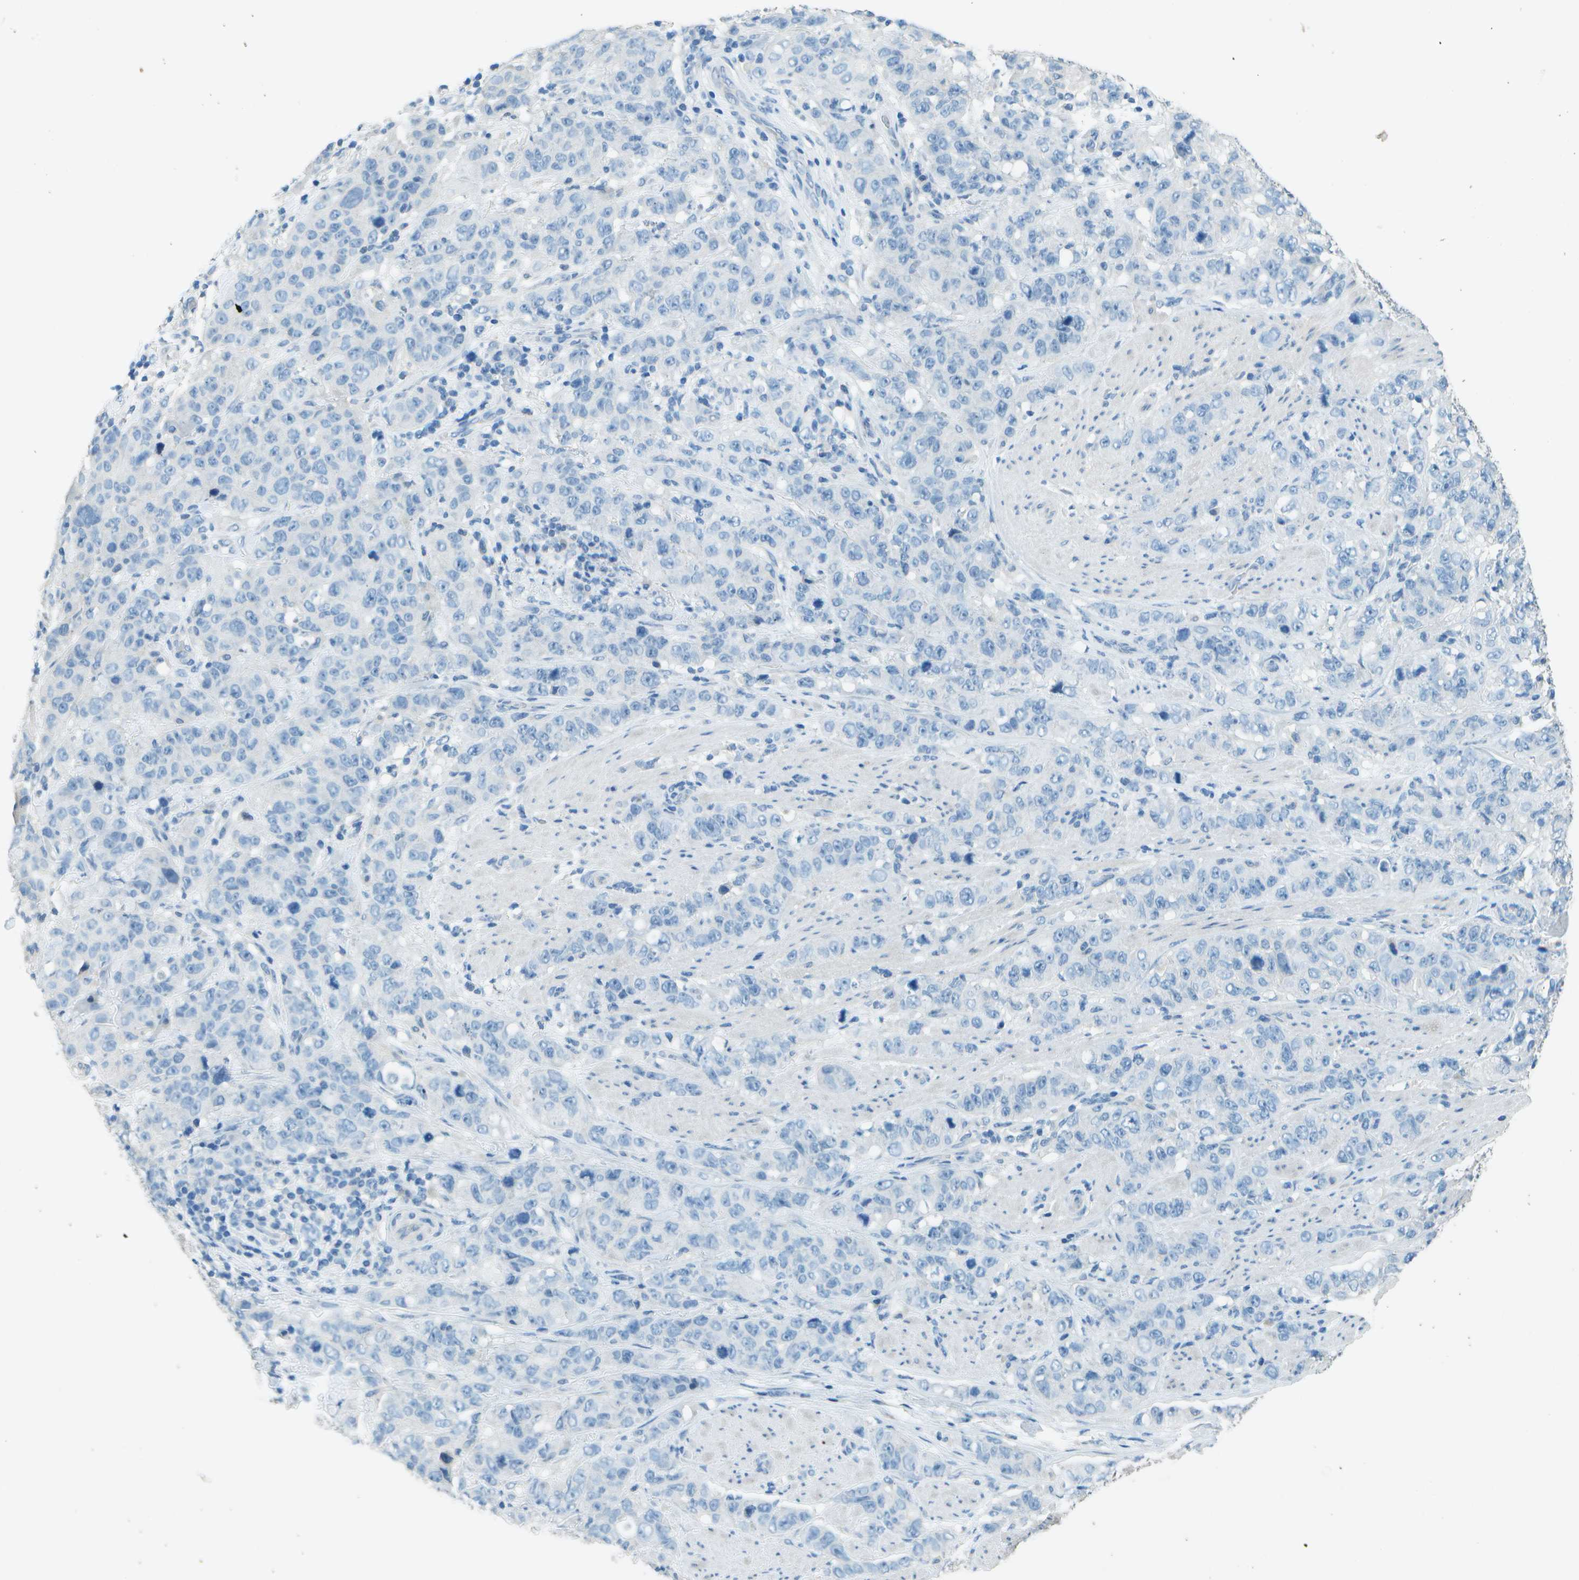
{"staining": {"intensity": "negative", "quantity": "none", "location": "none"}, "tissue": "stomach cancer", "cell_type": "Tumor cells", "image_type": "cancer", "snomed": [{"axis": "morphology", "description": "Adenocarcinoma, NOS"}, {"axis": "topography", "description": "Stomach"}], "caption": "DAB (3,3'-diaminobenzidine) immunohistochemical staining of stomach cancer exhibits no significant expression in tumor cells.", "gene": "LGI2", "patient": {"sex": "male", "age": 48}}